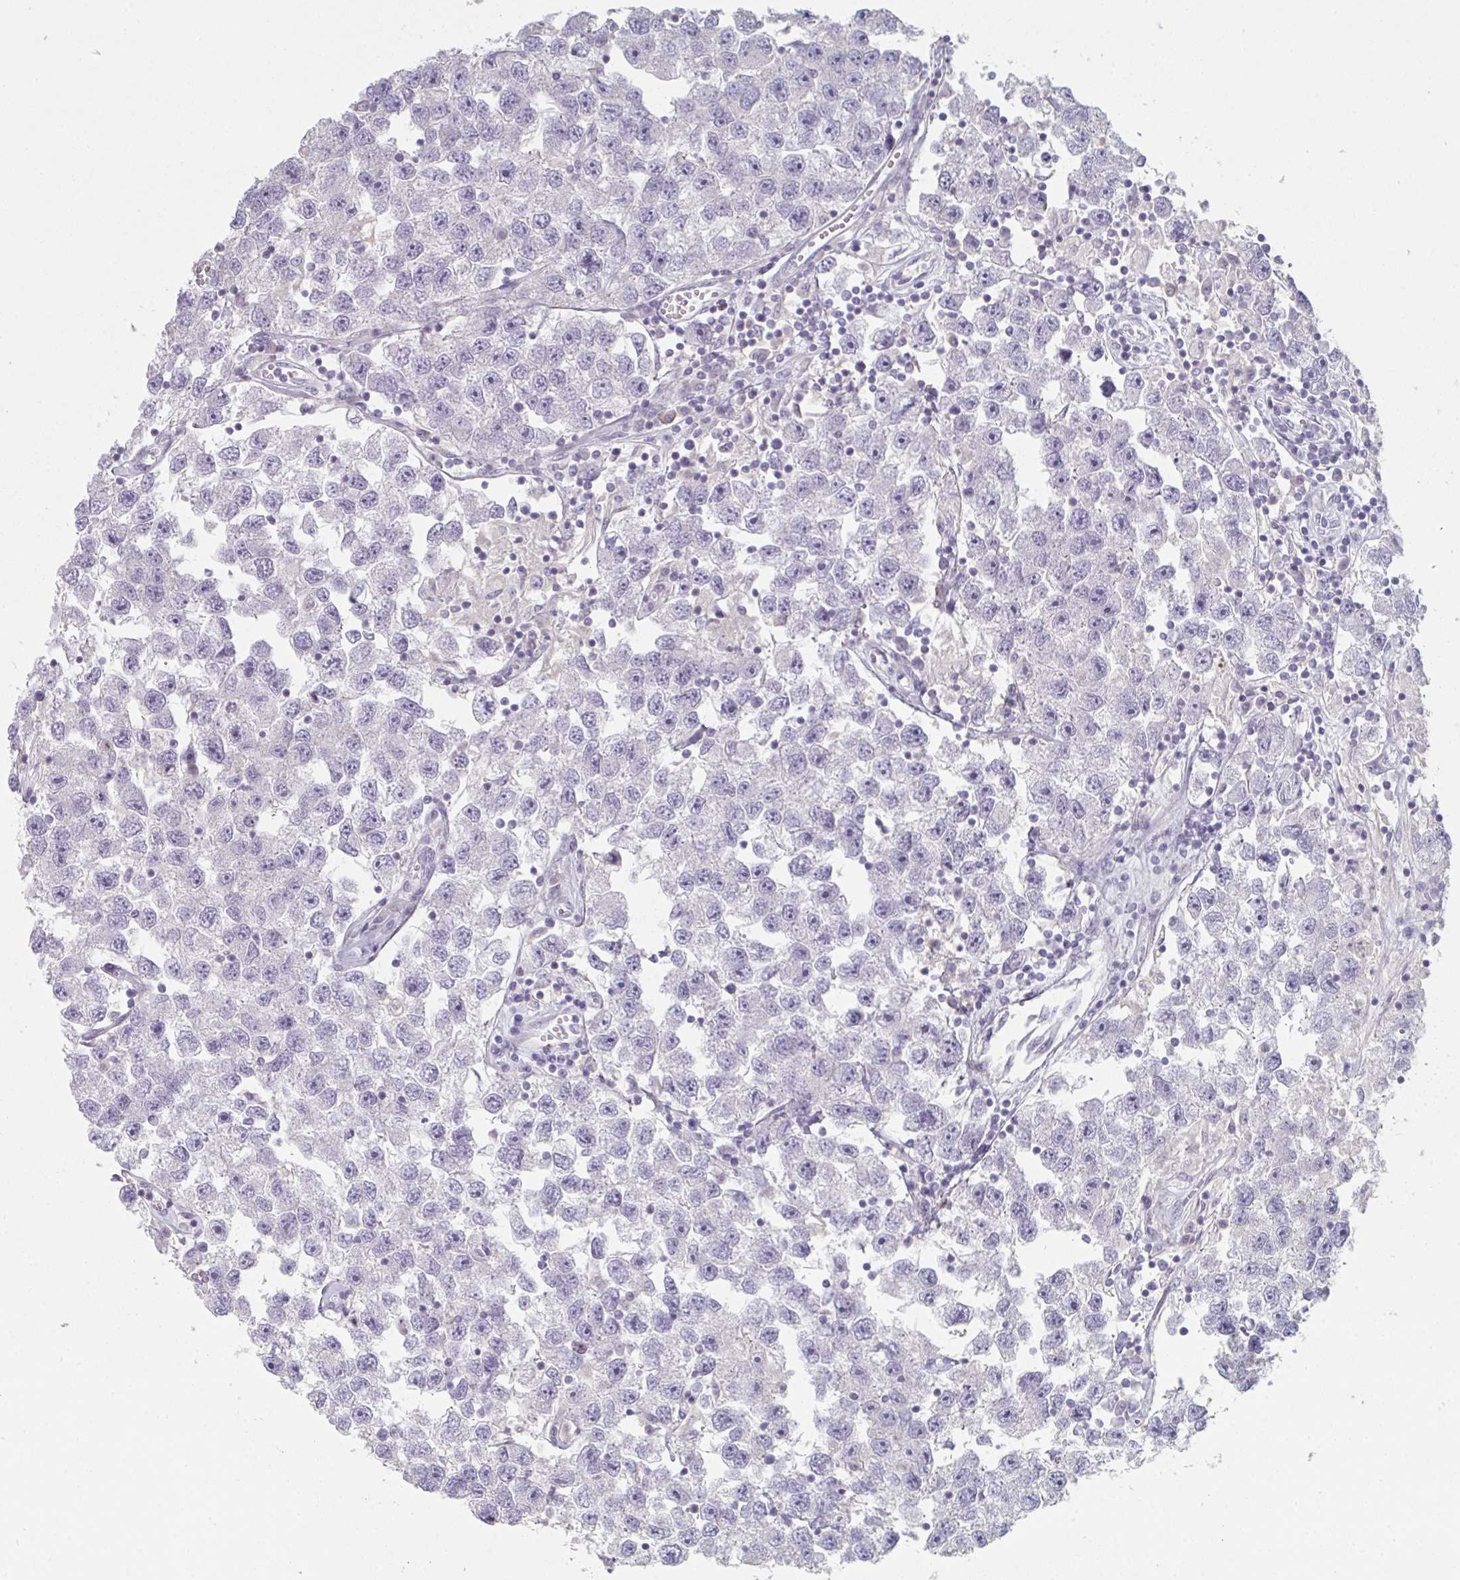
{"staining": {"intensity": "negative", "quantity": "none", "location": "none"}, "tissue": "testis cancer", "cell_type": "Tumor cells", "image_type": "cancer", "snomed": [{"axis": "morphology", "description": "Seminoma, NOS"}, {"axis": "topography", "description": "Testis"}], "caption": "A micrograph of seminoma (testis) stained for a protein demonstrates no brown staining in tumor cells.", "gene": "A1CF", "patient": {"sex": "male", "age": 26}}